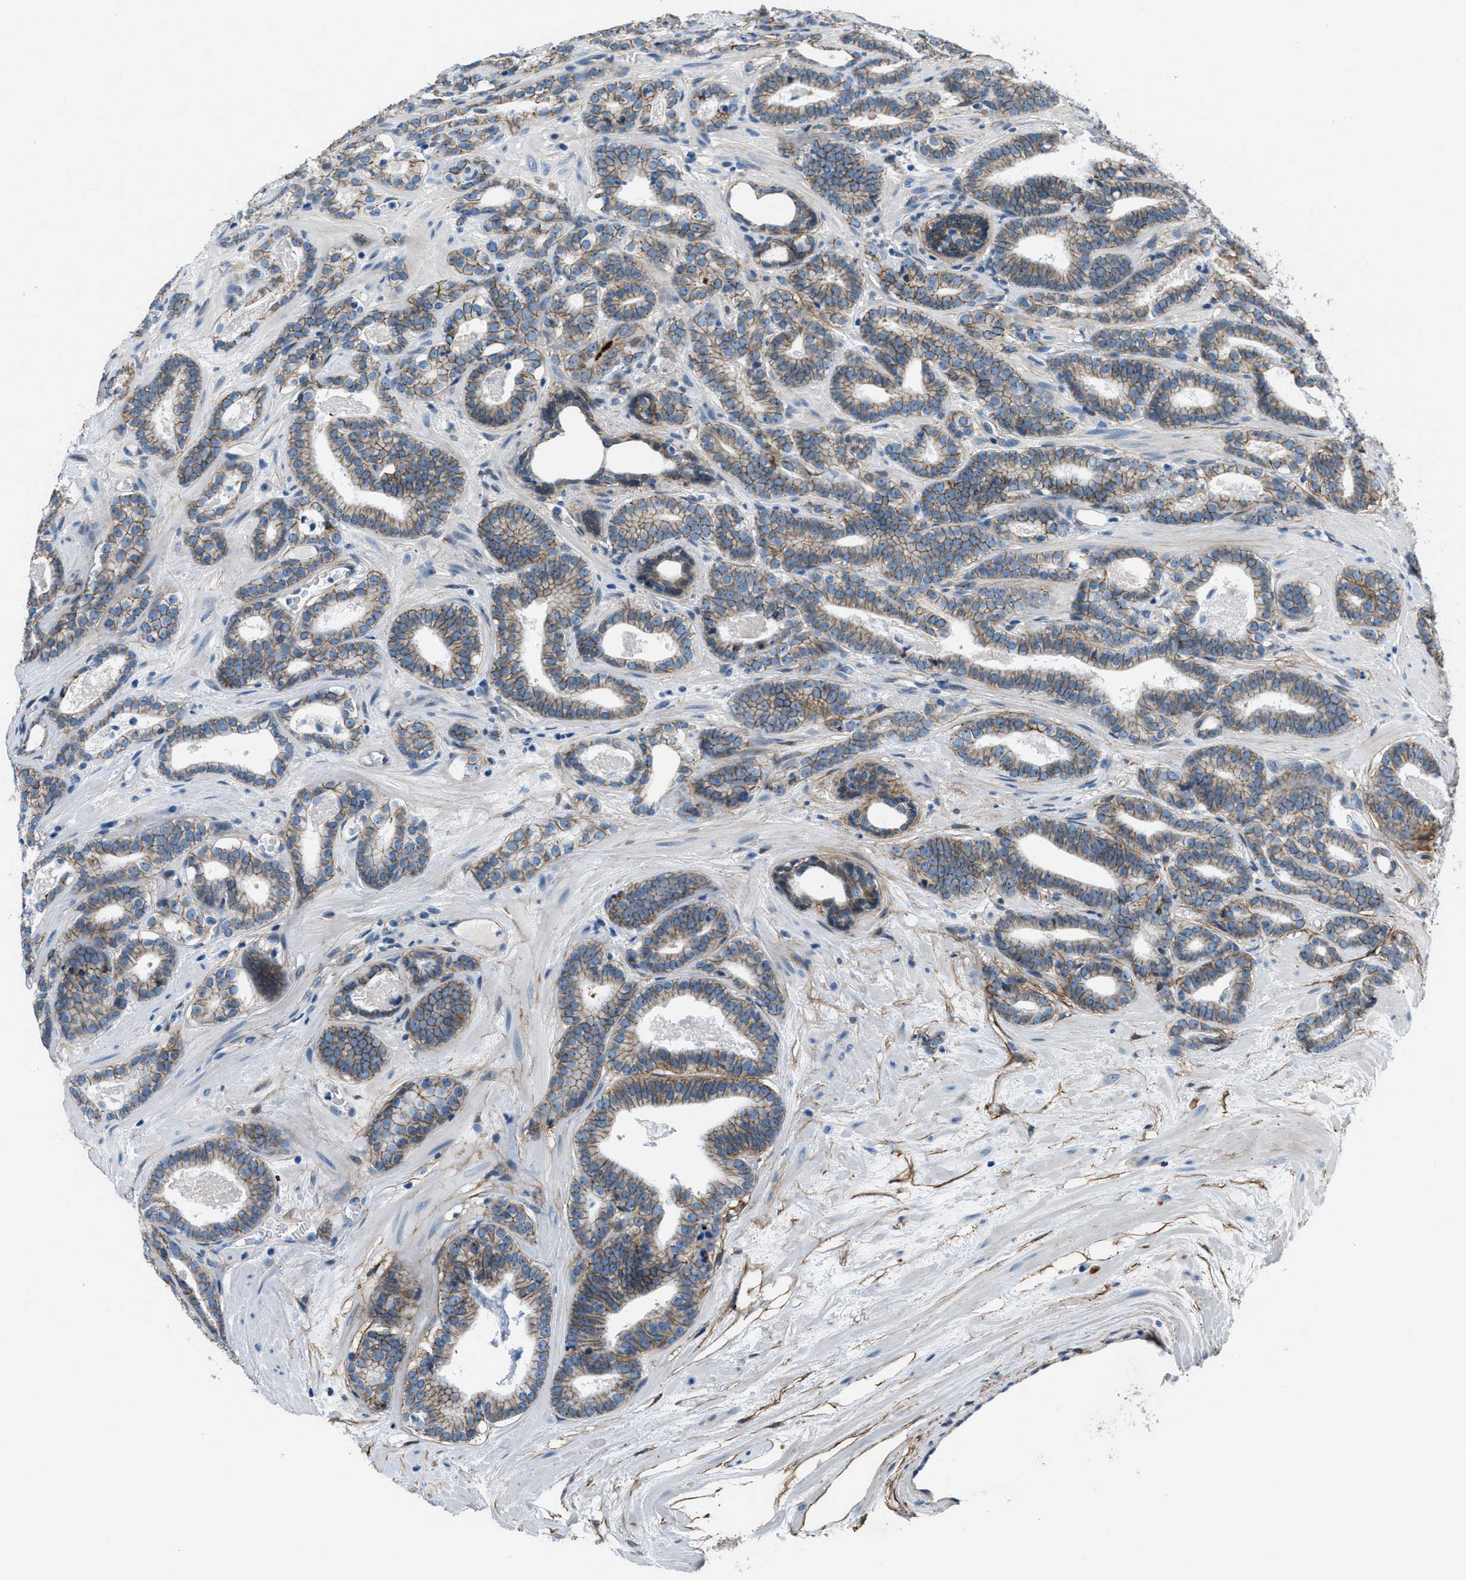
{"staining": {"intensity": "moderate", "quantity": ">75%", "location": "cytoplasmic/membranous"}, "tissue": "prostate cancer", "cell_type": "Tumor cells", "image_type": "cancer", "snomed": [{"axis": "morphology", "description": "Adenocarcinoma, High grade"}, {"axis": "topography", "description": "Prostate"}], "caption": "This is an image of immunohistochemistry staining of prostate cancer, which shows moderate staining in the cytoplasmic/membranous of tumor cells.", "gene": "FBN1", "patient": {"sex": "male", "age": 60}}